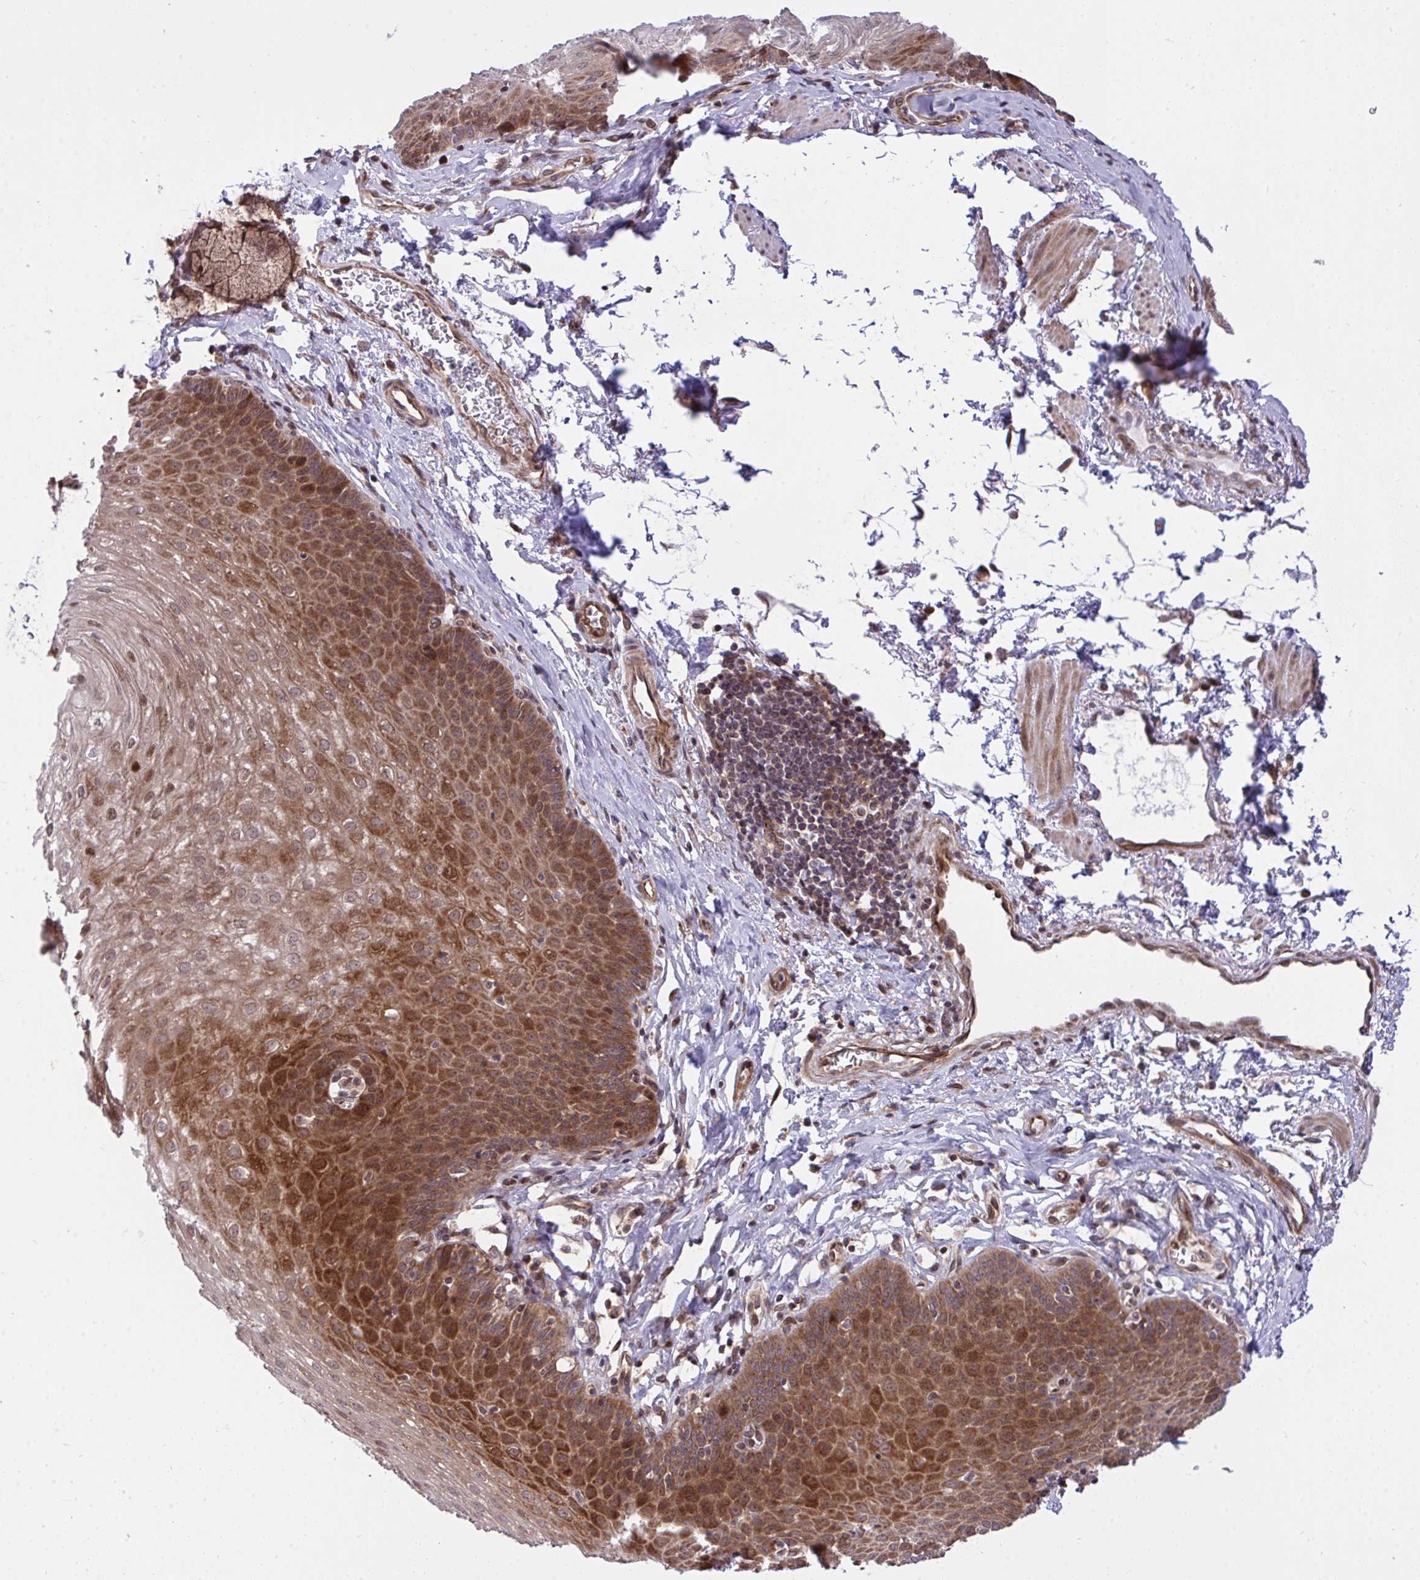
{"staining": {"intensity": "strong", "quantity": "25%-75%", "location": "cytoplasmic/membranous,nuclear"}, "tissue": "esophagus", "cell_type": "Squamous epithelial cells", "image_type": "normal", "snomed": [{"axis": "morphology", "description": "Normal tissue, NOS"}, {"axis": "topography", "description": "Esophagus"}], "caption": "This photomicrograph shows immunohistochemistry staining of unremarkable esophagus, with high strong cytoplasmic/membranous,nuclear positivity in approximately 25%-75% of squamous epithelial cells.", "gene": "ERI1", "patient": {"sex": "female", "age": 81}}